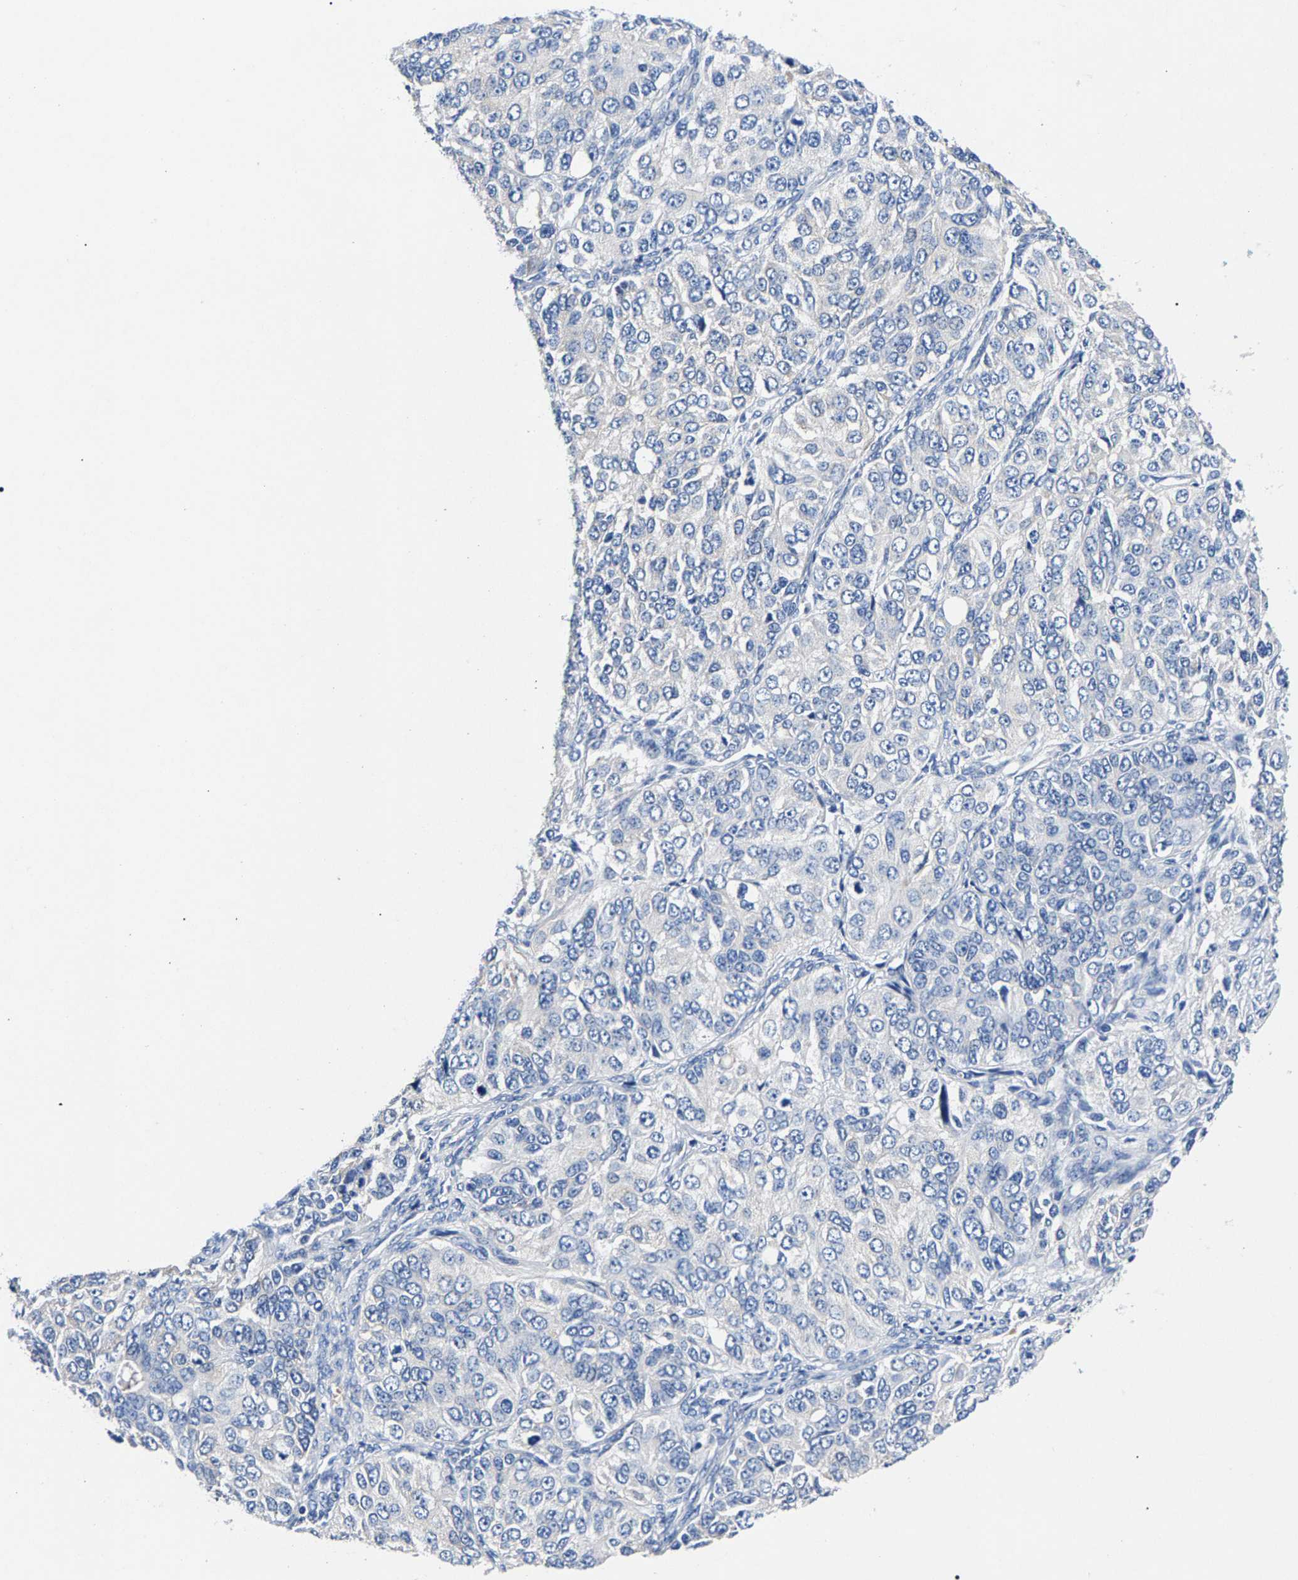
{"staining": {"intensity": "negative", "quantity": "none", "location": "none"}, "tissue": "ovarian cancer", "cell_type": "Tumor cells", "image_type": "cancer", "snomed": [{"axis": "morphology", "description": "Carcinoma, endometroid"}, {"axis": "topography", "description": "Ovary"}], "caption": "The immunohistochemistry (IHC) micrograph has no significant positivity in tumor cells of ovarian endometroid carcinoma tissue.", "gene": "P2RY4", "patient": {"sex": "female", "age": 51}}